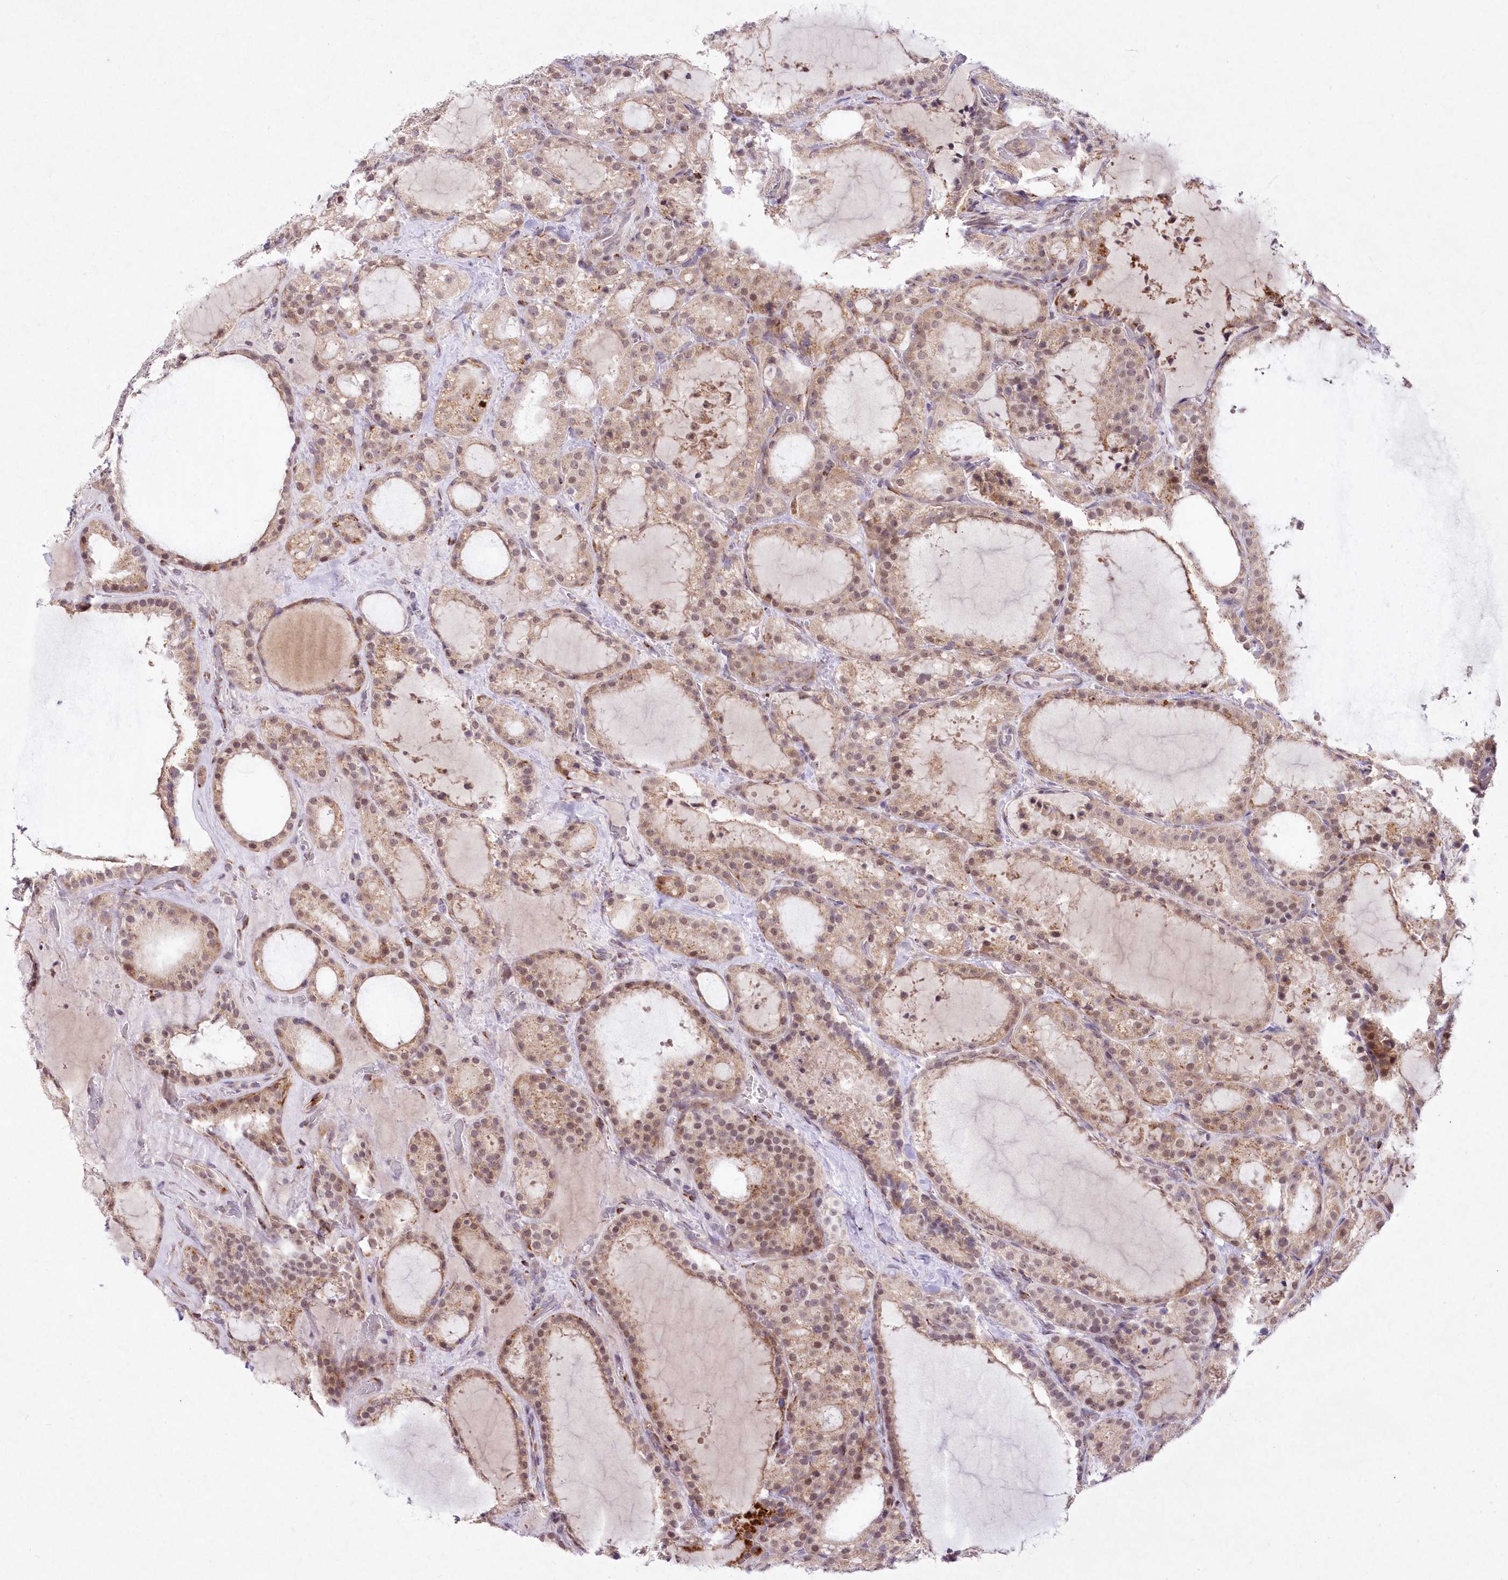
{"staining": {"intensity": "moderate", "quantity": "25%-75%", "location": "nuclear"}, "tissue": "thyroid cancer", "cell_type": "Tumor cells", "image_type": "cancer", "snomed": [{"axis": "morphology", "description": "Papillary adenocarcinoma, NOS"}, {"axis": "topography", "description": "Thyroid gland"}], "caption": "The image exhibits a brown stain indicating the presence of a protein in the nuclear of tumor cells in thyroid cancer.", "gene": "LDB1", "patient": {"sex": "male", "age": 77}}